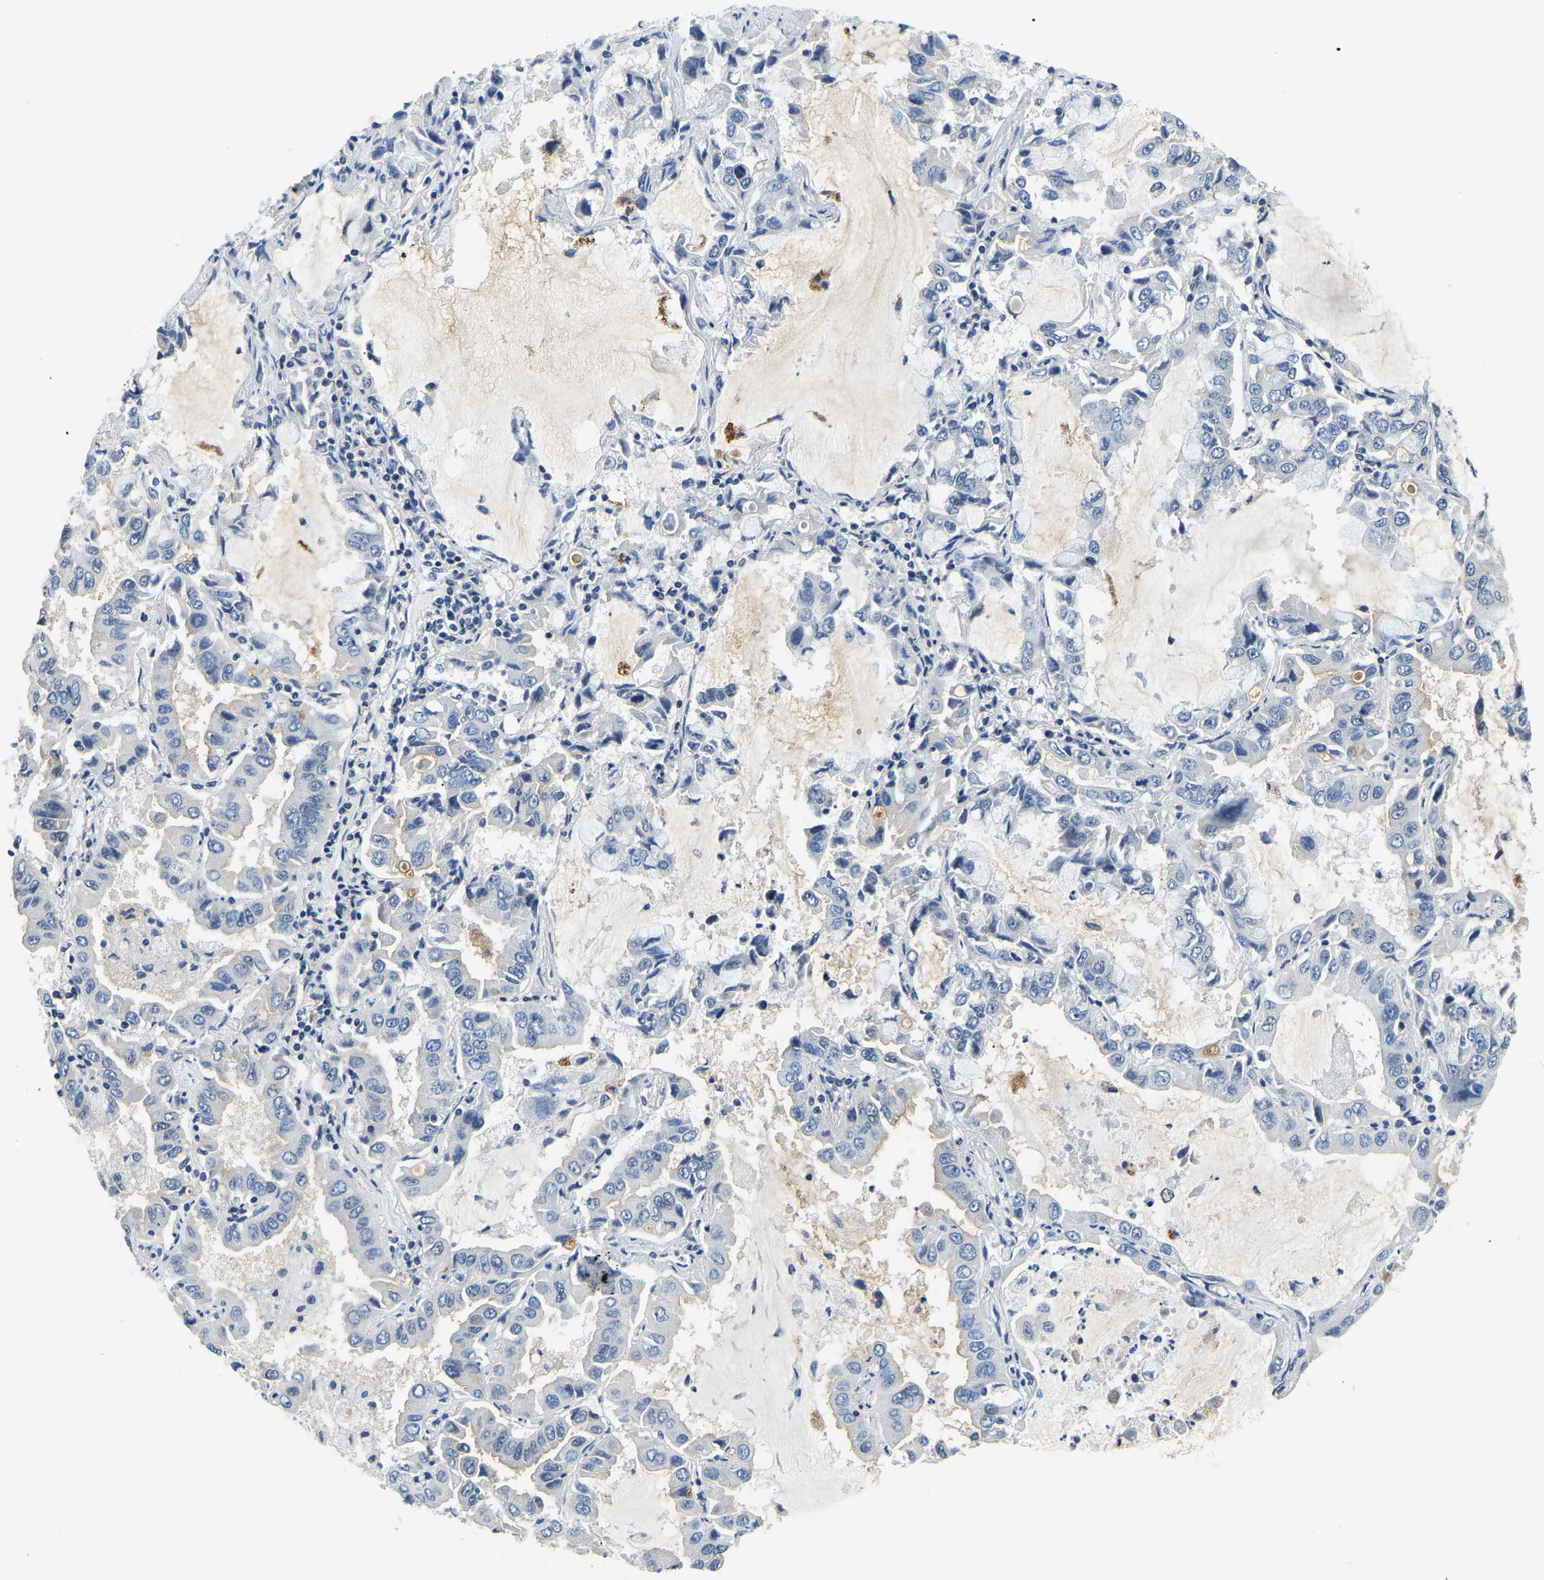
{"staining": {"intensity": "negative", "quantity": "none", "location": "none"}, "tissue": "lung cancer", "cell_type": "Tumor cells", "image_type": "cancer", "snomed": [{"axis": "morphology", "description": "Adenocarcinoma, NOS"}, {"axis": "topography", "description": "Lung"}], "caption": "Image shows no protein positivity in tumor cells of lung adenocarcinoma tissue.", "gene": "RANBP2", "patient": {"sex": "male", "age": 64}}